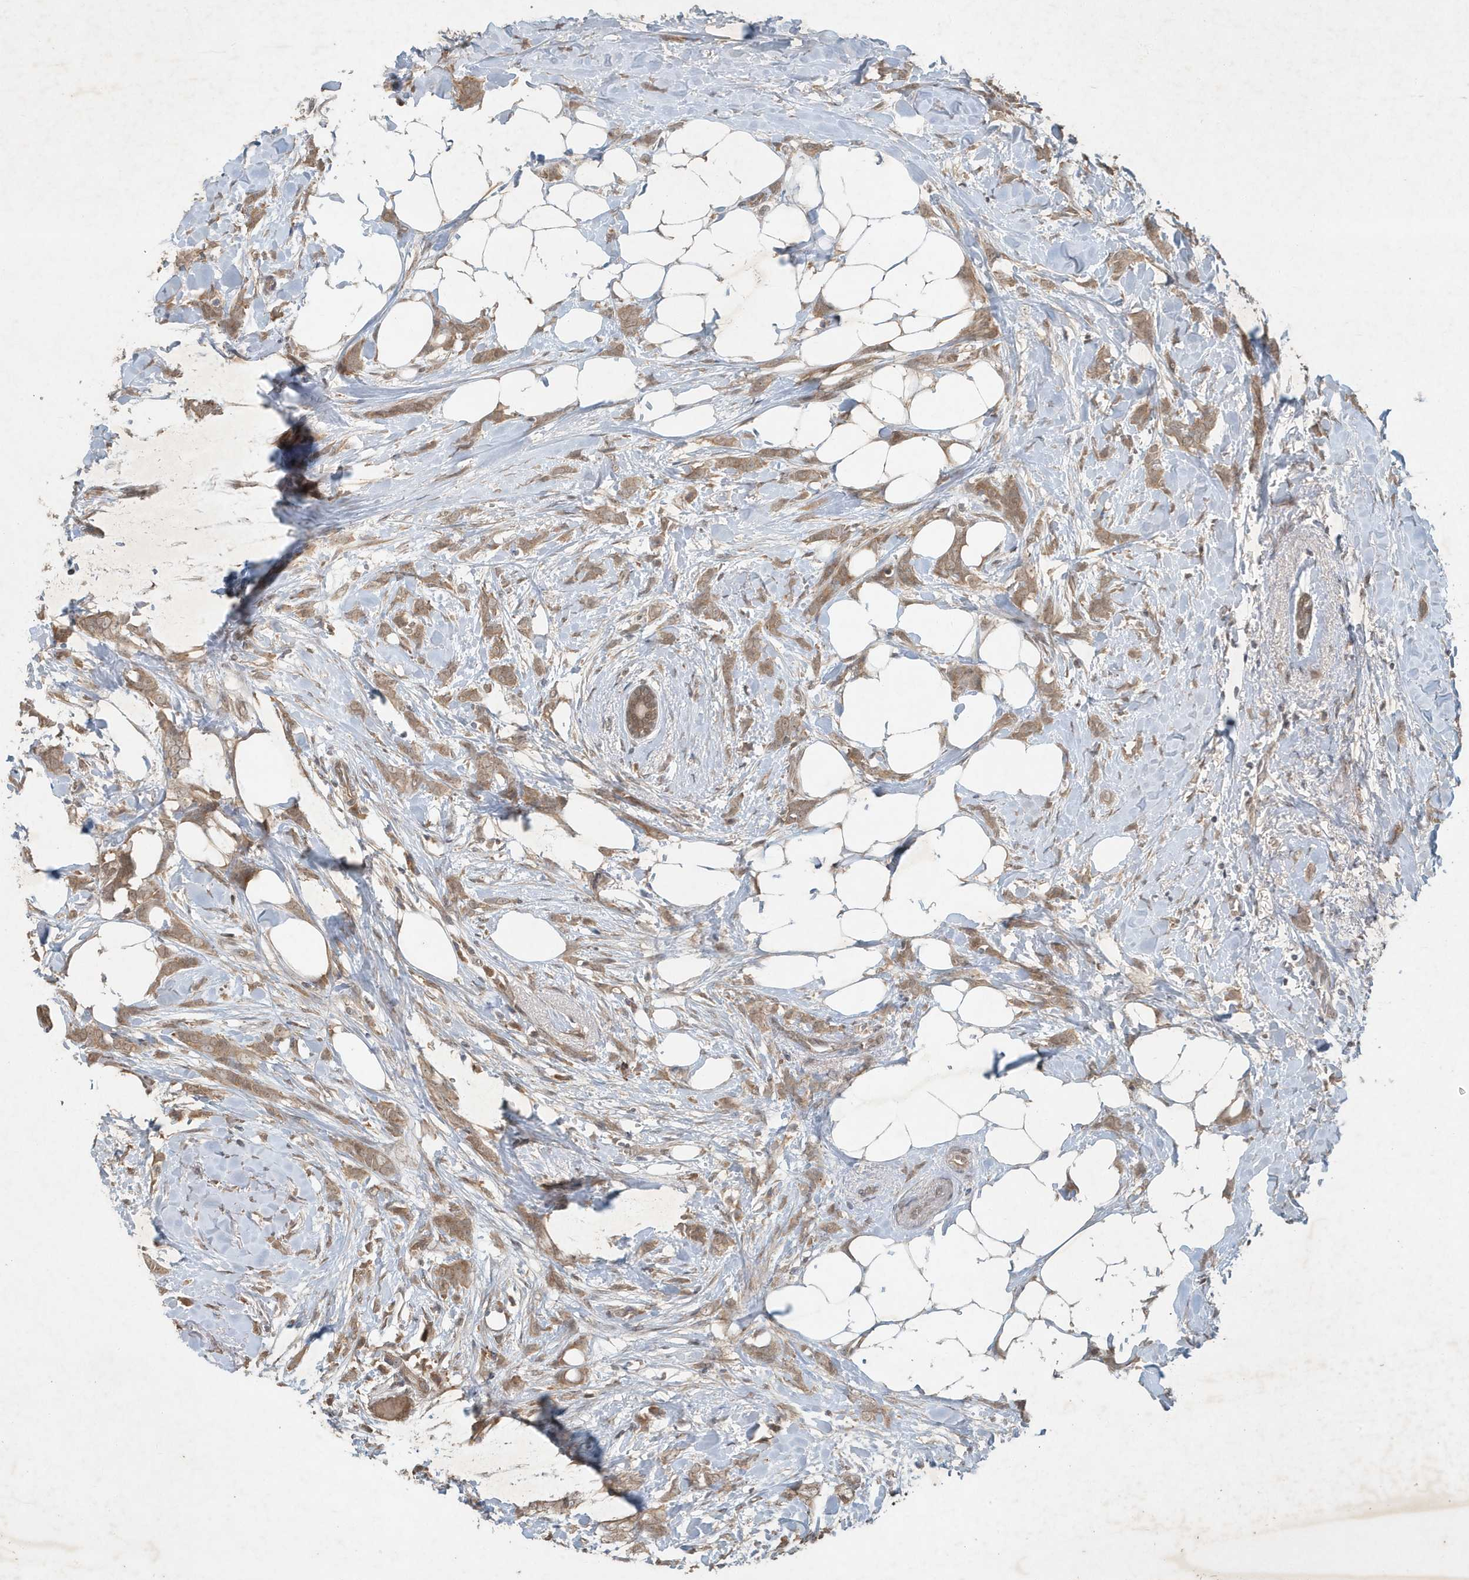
{"staining": {"intensity": "moderate", "quantity": ">75%", "location": "cytoplasmic/membranous"}, "tissue": "breast cancer", "cell_type": "Tumor cells", "image_type": "cancer", "snomed": [{"axis": "morphology", "description": "Lobular carcinoma, in situ"}, {"axis": "morphology", "description": "Lobular carcinoma"}, {"axis": "topography", "description": "Breast"}], "caption": "This is a histology image of immunohistochemistry staining of breast cancer, which shows moderate staining in the cytoplasmic/membranous of tumor cells.", "gene": "ABCB9", "patient": {"sex": "female", "age": 41}}